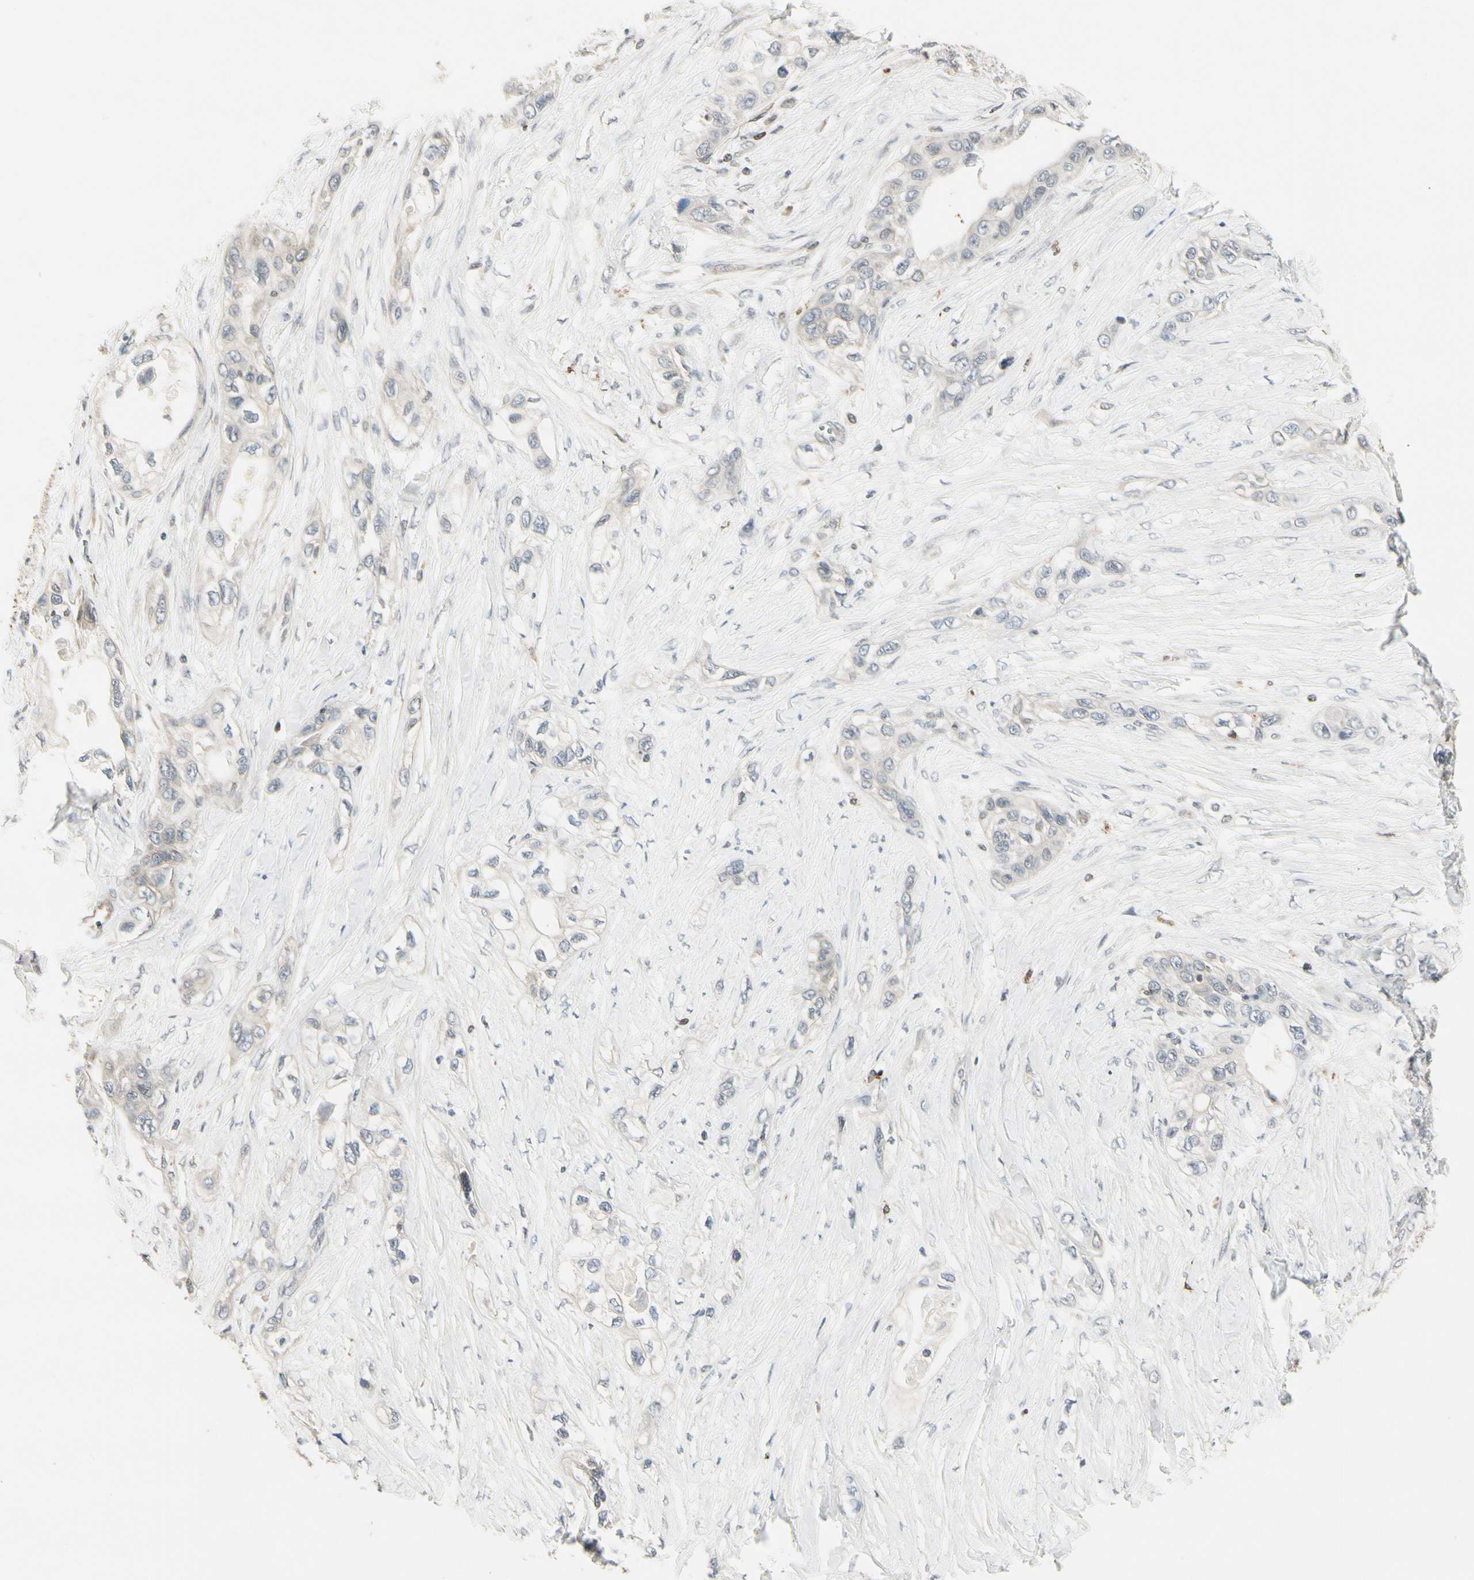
{"staining": {"intensity": "weak", "quantity": "<25%", "location": "cytoplasmic/membranous"}, "tissue": "pancreatic cancer", "cell_type": "Tumor cells", "image_type": "cancer", "snomed": [{"axis": "morphology", "description": "Adenocarcinoma, NOS"}, {"axis": "topography", "description": "Pancreas"}], "caption": "DAB immunohistochemical staining of human adenocarcinoma (pancreatic) shows no significant staining in tumor cells. (DAB immunohistochemistry (IHC), high magnification).", "gene": "EVC", "patient": {"sex": "female", "age": 70}}